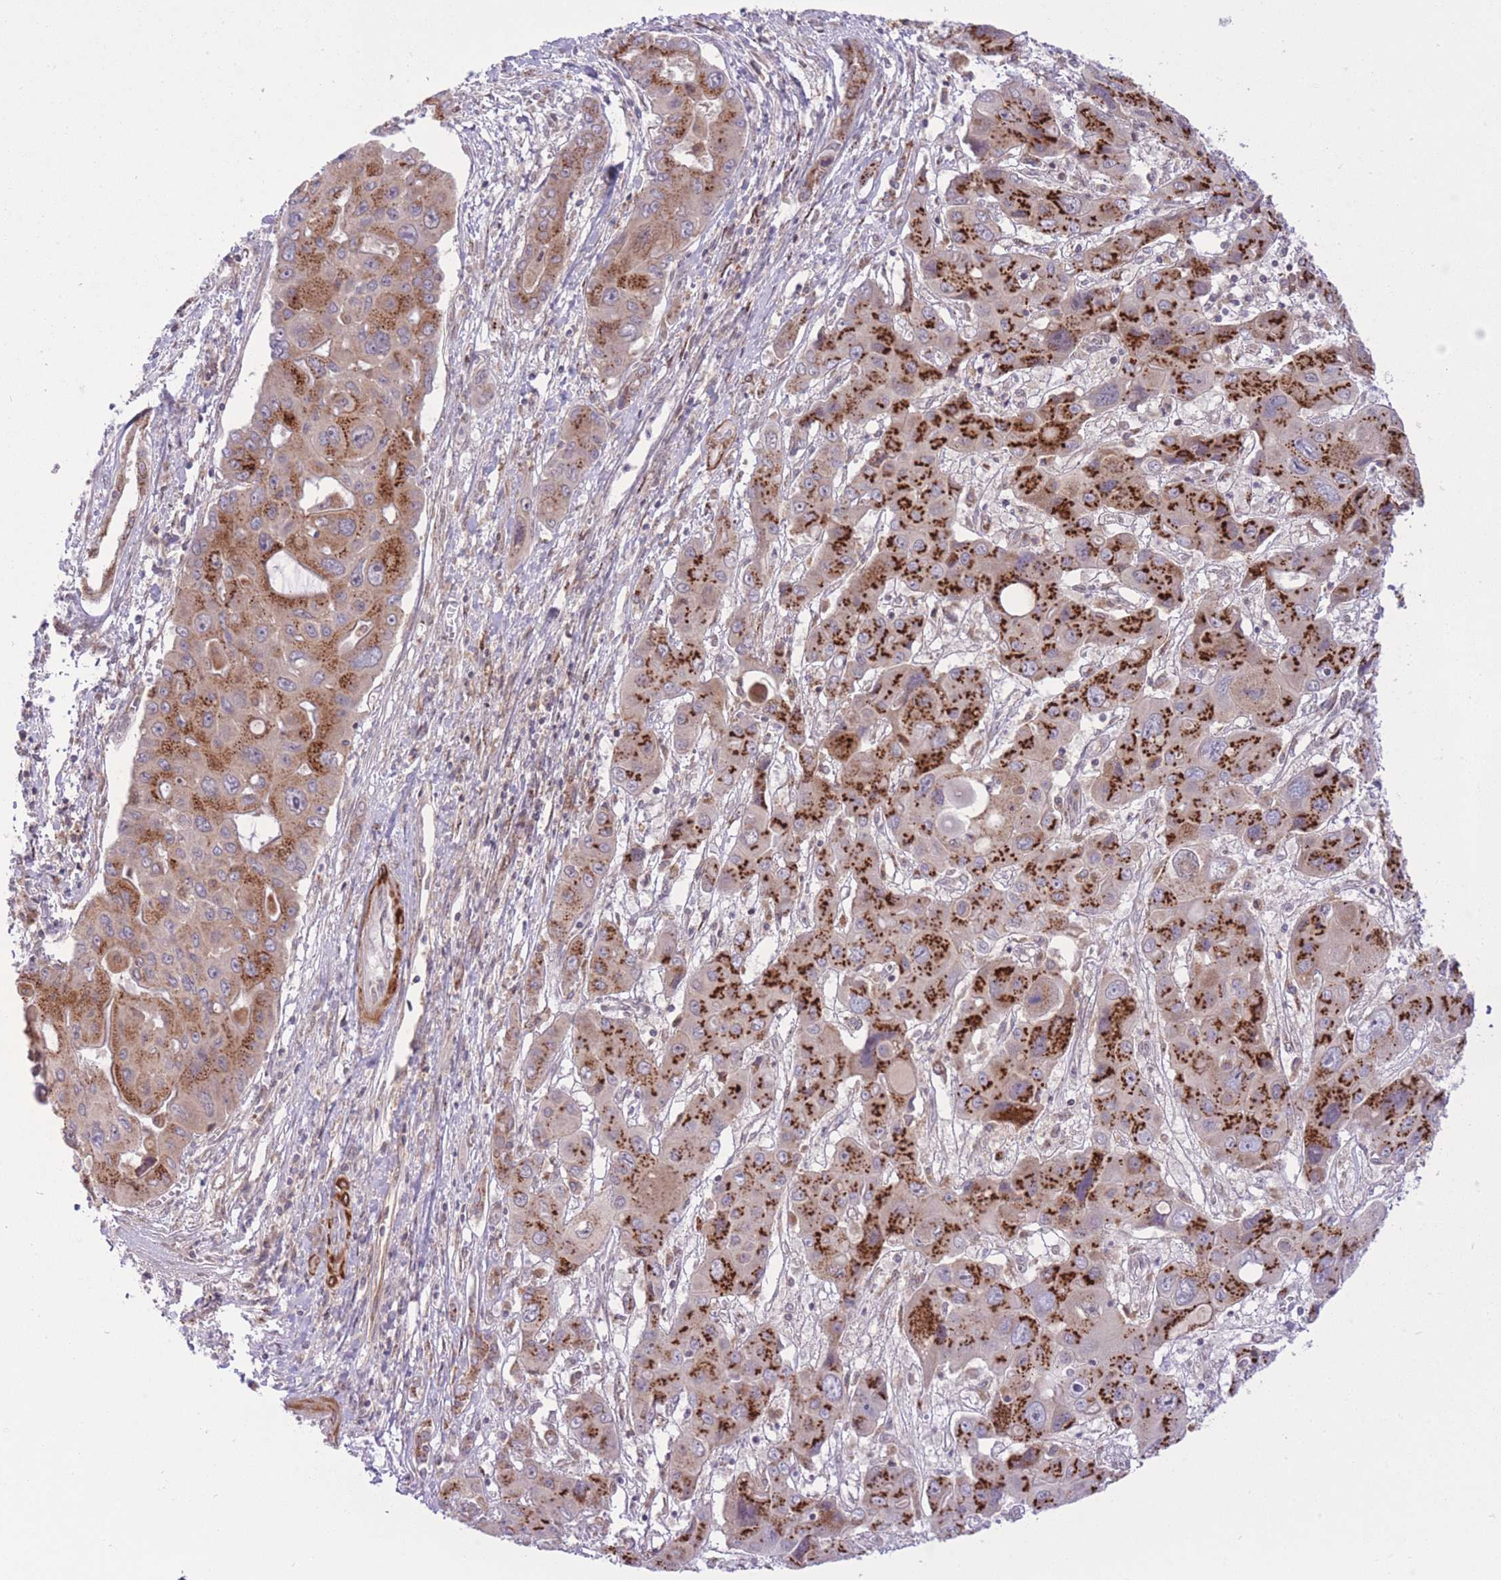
{"staining": {"intensity": "strong", "quantity": ">75%", "location": "cytoplasmic/membranous"}, "tissue": "liver cancer", "cell_type": "Tumor cells", "image_type": "cancer", "snomed": [{"axis": "morphology", "description": "Cholangiocarcinoma"}, {"axis": "topography", "description": "Liver"}], "caption": "Liver cholangiocarcinoma was stained to show a protein in brown. There is high levels of strong cytoplasmic/membranous expression in about >75% of tumor cells.", "gene": "ZBED5", "patient": {"sex": "male", "age": 67}}